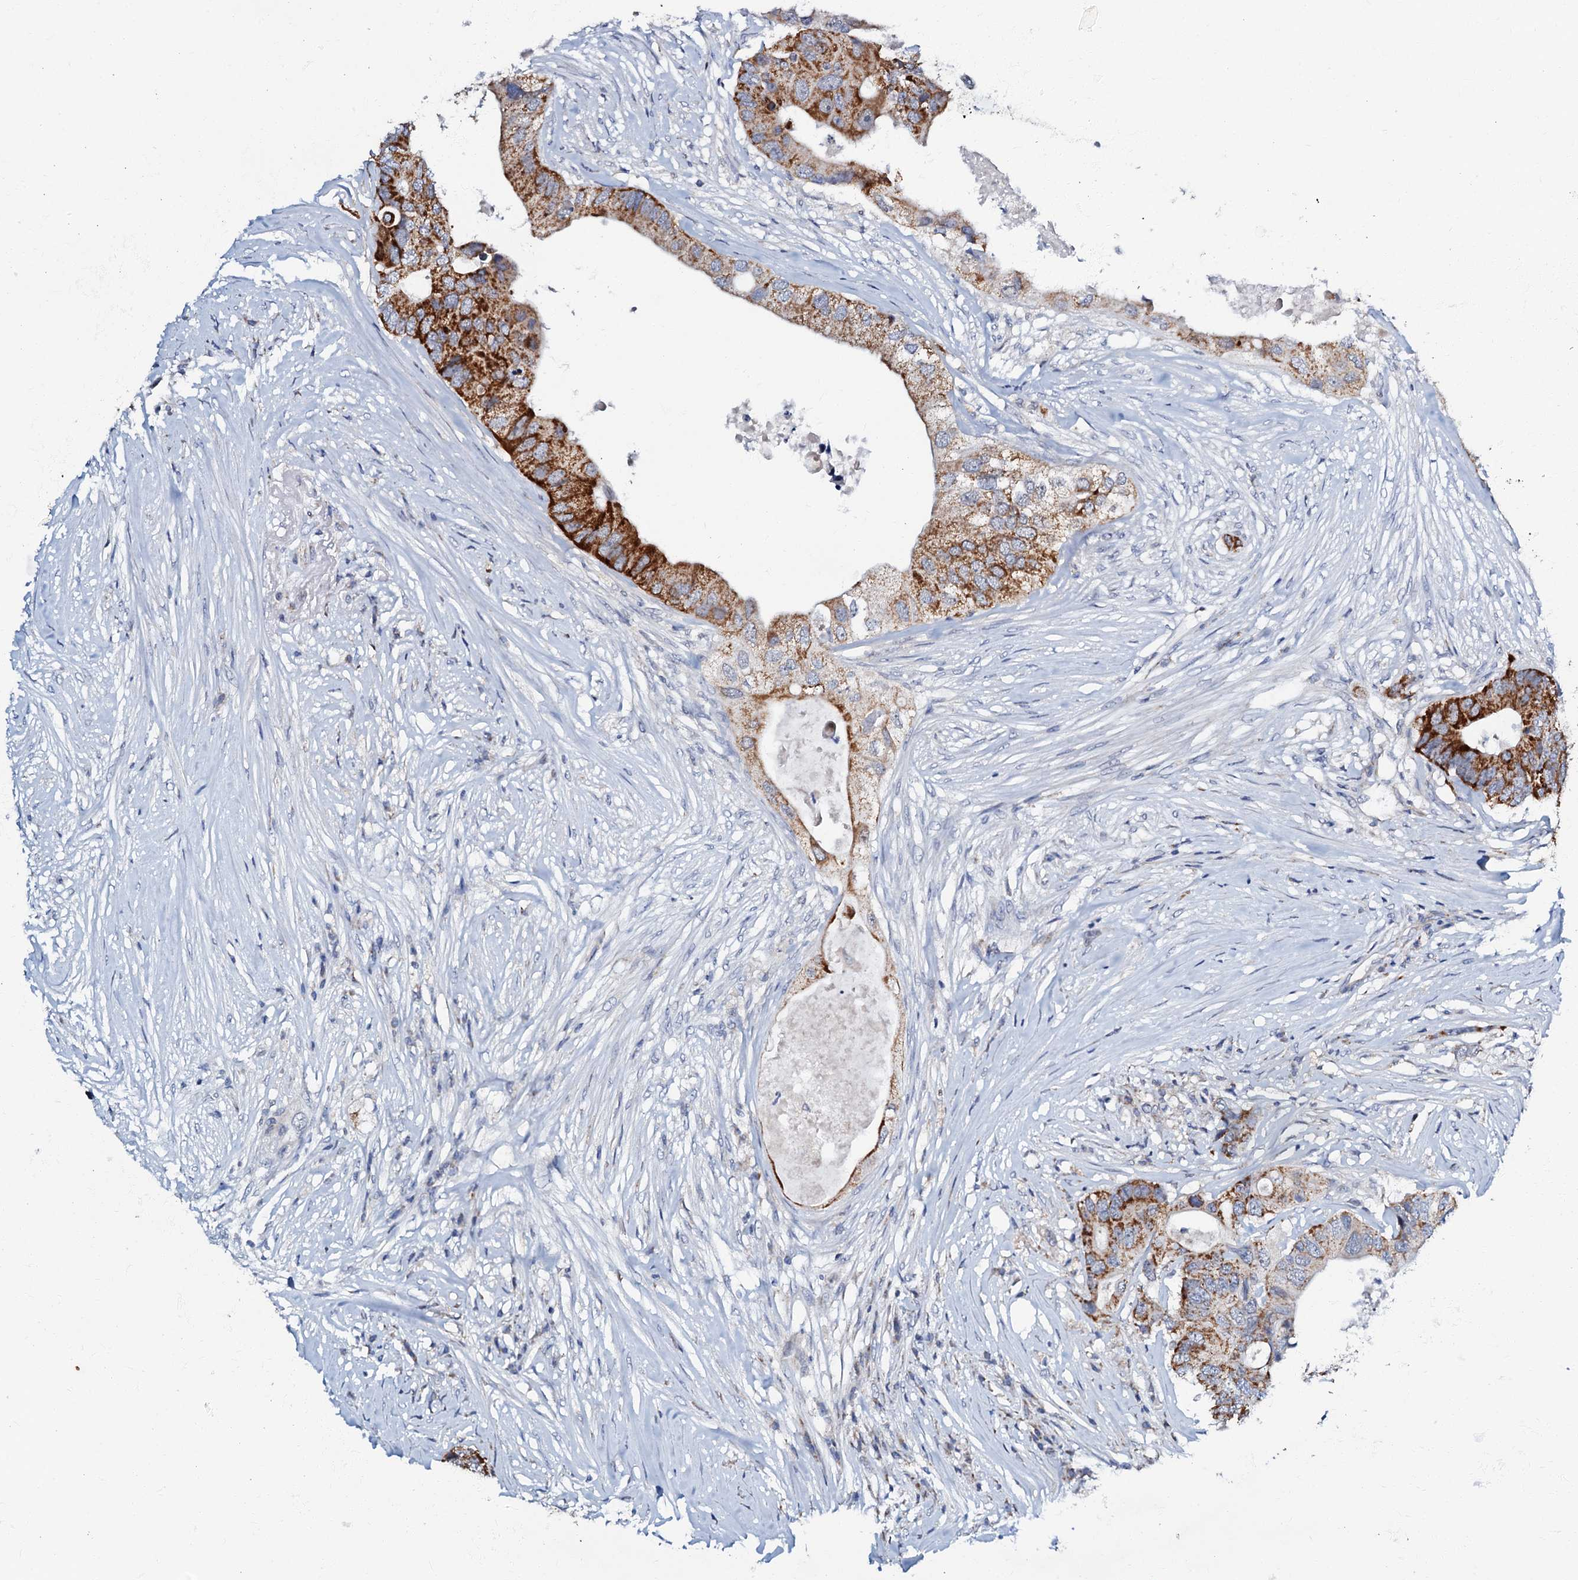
{"staining": {"intensity": "strong", "quantity": ">75%", "location": "cytoplasmic/membranous"}, "tissue": "colorectal cancer", "cell_type": "Tumor cells", "image_type": "cancer", "snomed": [{"axis": "morphology", "description": "Adenocarcinoma, NOS"}, {"axis": "topography", "description": "Colon"}], "caption": "IHC (DAB) staining of human adenocarcinoma (colorectal) reveals strong cytoplasmic/membranous protein expression in approximately >75% of tumor cells. (Stains: DAB in brown, nuclei in blue, Microscopy: brightfield microscopy at high magnification).", "gene": "MRPL51", "patient": {"sex": "male", "age": 71}}